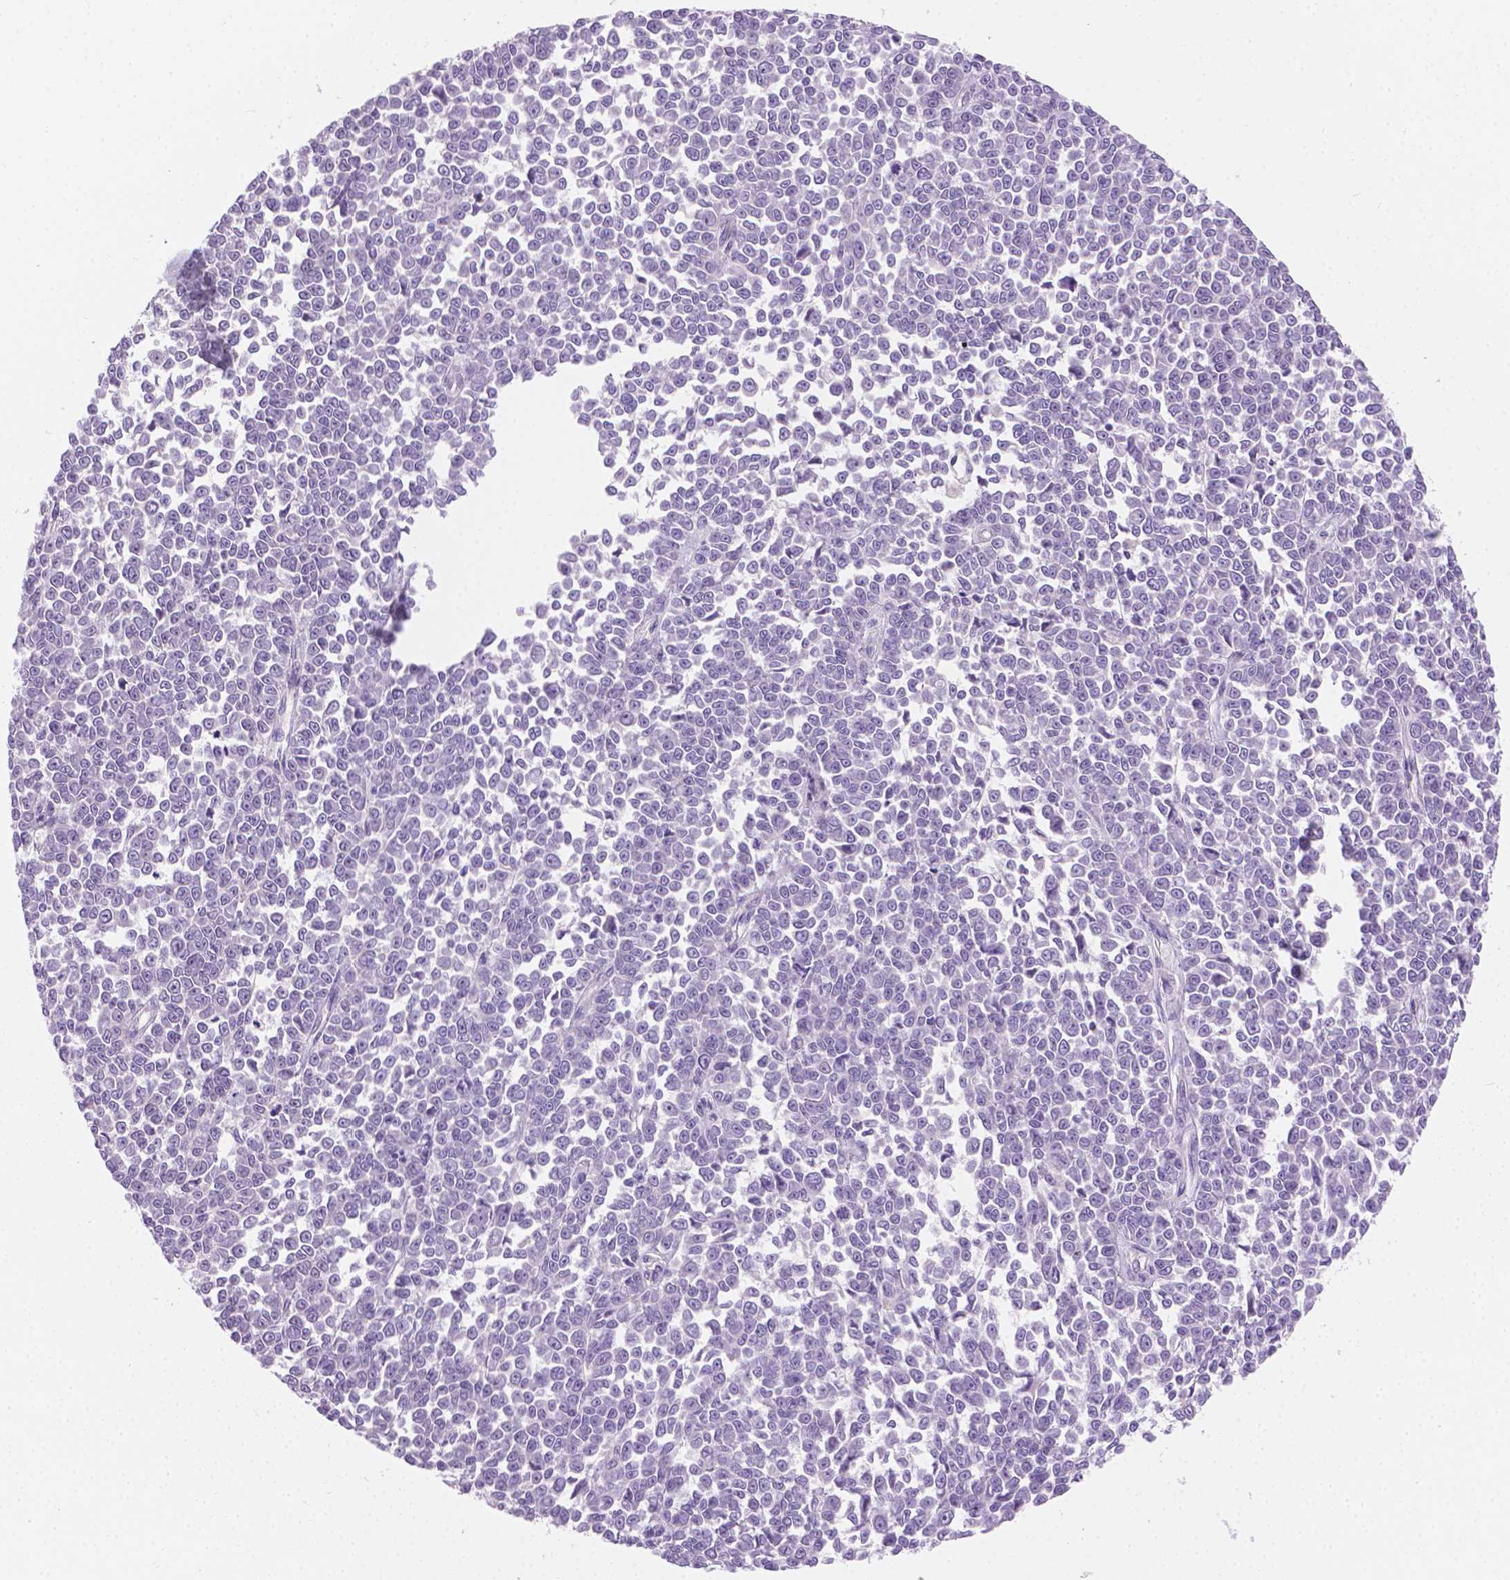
{"staining": {"intensity": "negative", "quantity": "none", "location": "none"}, "tissue": "melanoma", "cell_type": "Tumor cells", "image_type": "cancer", "snomed": [{"axis": "morphology", "description": "Malignant melanoma, NOS"}, {"axis": "topography", "description": "Skin"}], "caption": "Tumor cells show no significant protein expression in malignant melanoma.", "gene": "GSDMA", "patient": {"sex": "female", "age": 95}}